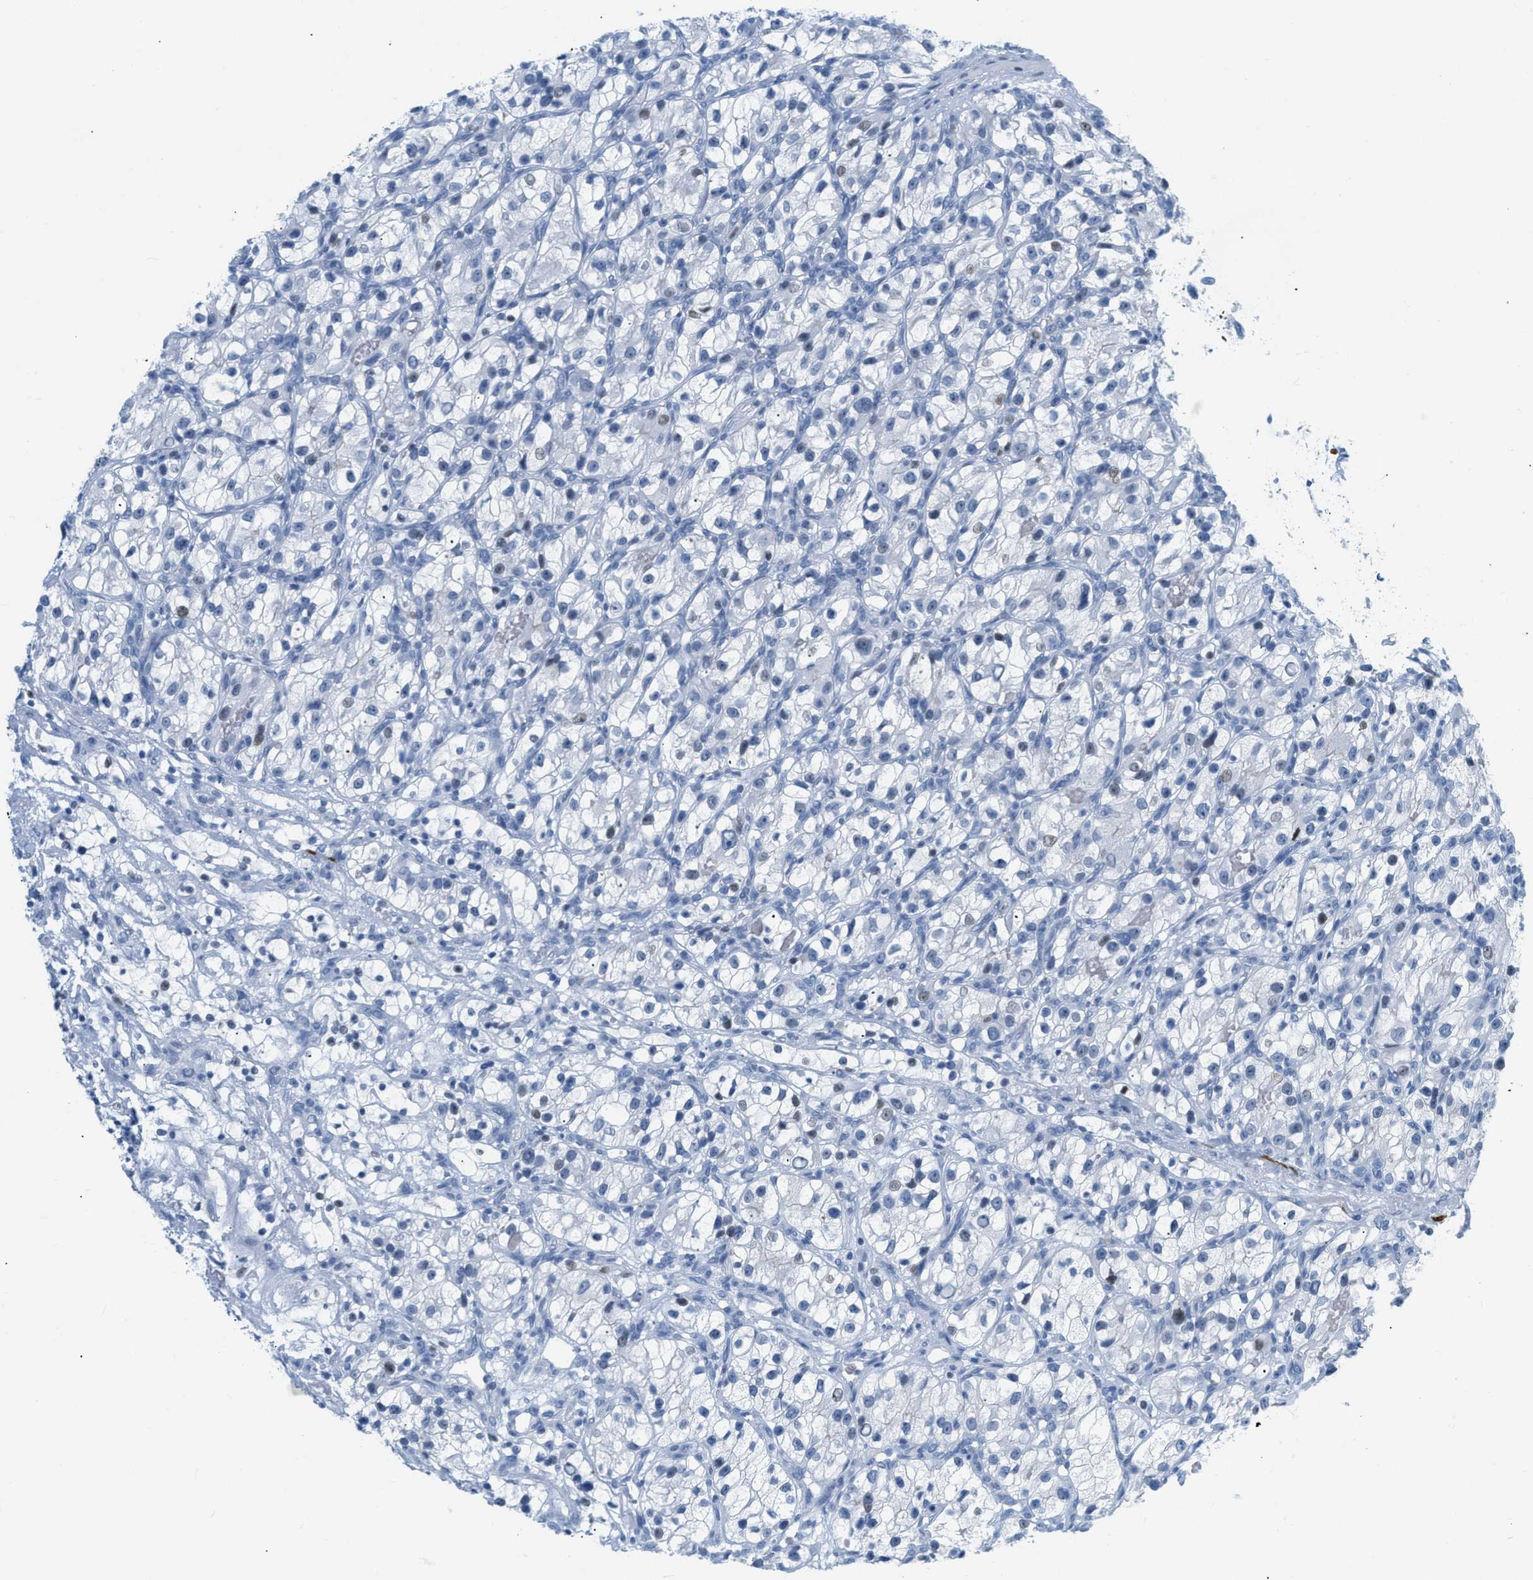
{"staining": {"intensity": "negative", "quantity": "none", "location": "none"}, "tissue": "renal cancer", "cell_type": "Tumor cells", "image_type": "cancer", "snomed": [{"axis": "morphology", "description": "Adenocarcinoma, NOS"}, {"axis": "topography", "description": "Kidney"}], "caption": "Immunohistochemistry photomicrograph of adenocarcinoma (renal) stained for a protein (brown), which reveals no staining in tumor cells.", "gene": "DES", "patient": {"sex": "female", "age": 57}}